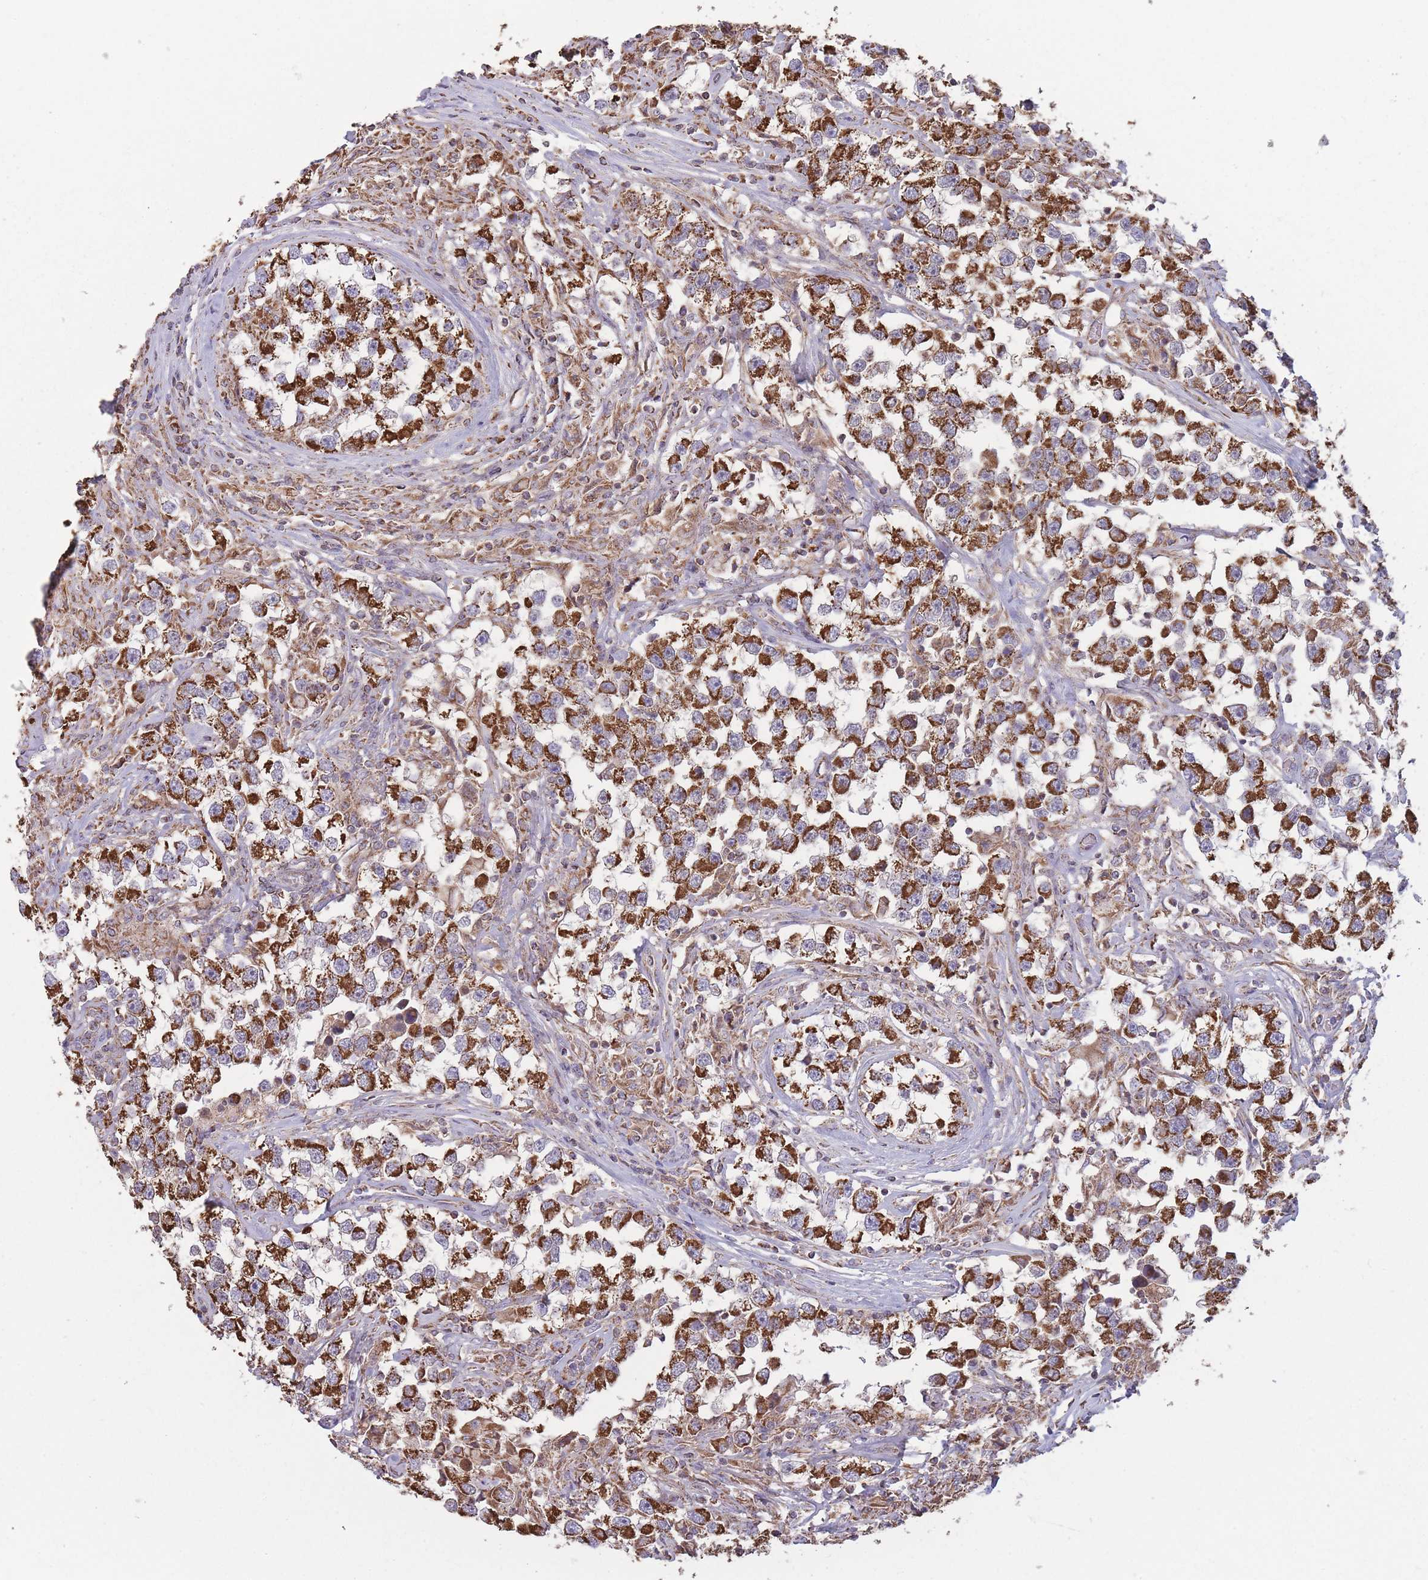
{"staining": {"intensity": "strong", "quantity": ">75%", "location": "cytoplasmic/membranous"}, "tissue": "testis cancer", "cell_type": "Tumor cells", "image_type": "cancer", "snomed": [{"axis": "morphology", "description": "Seminoma, NOS"}, {"axis": "topography", "description": "Testis"}], "caption": "Strong cytoplasmic/membranous staining is appreciated in about >75% of tumor cells in testis cancer.", "gene": "KIF16B", "patient": {"sex": "male", "age": 46}}